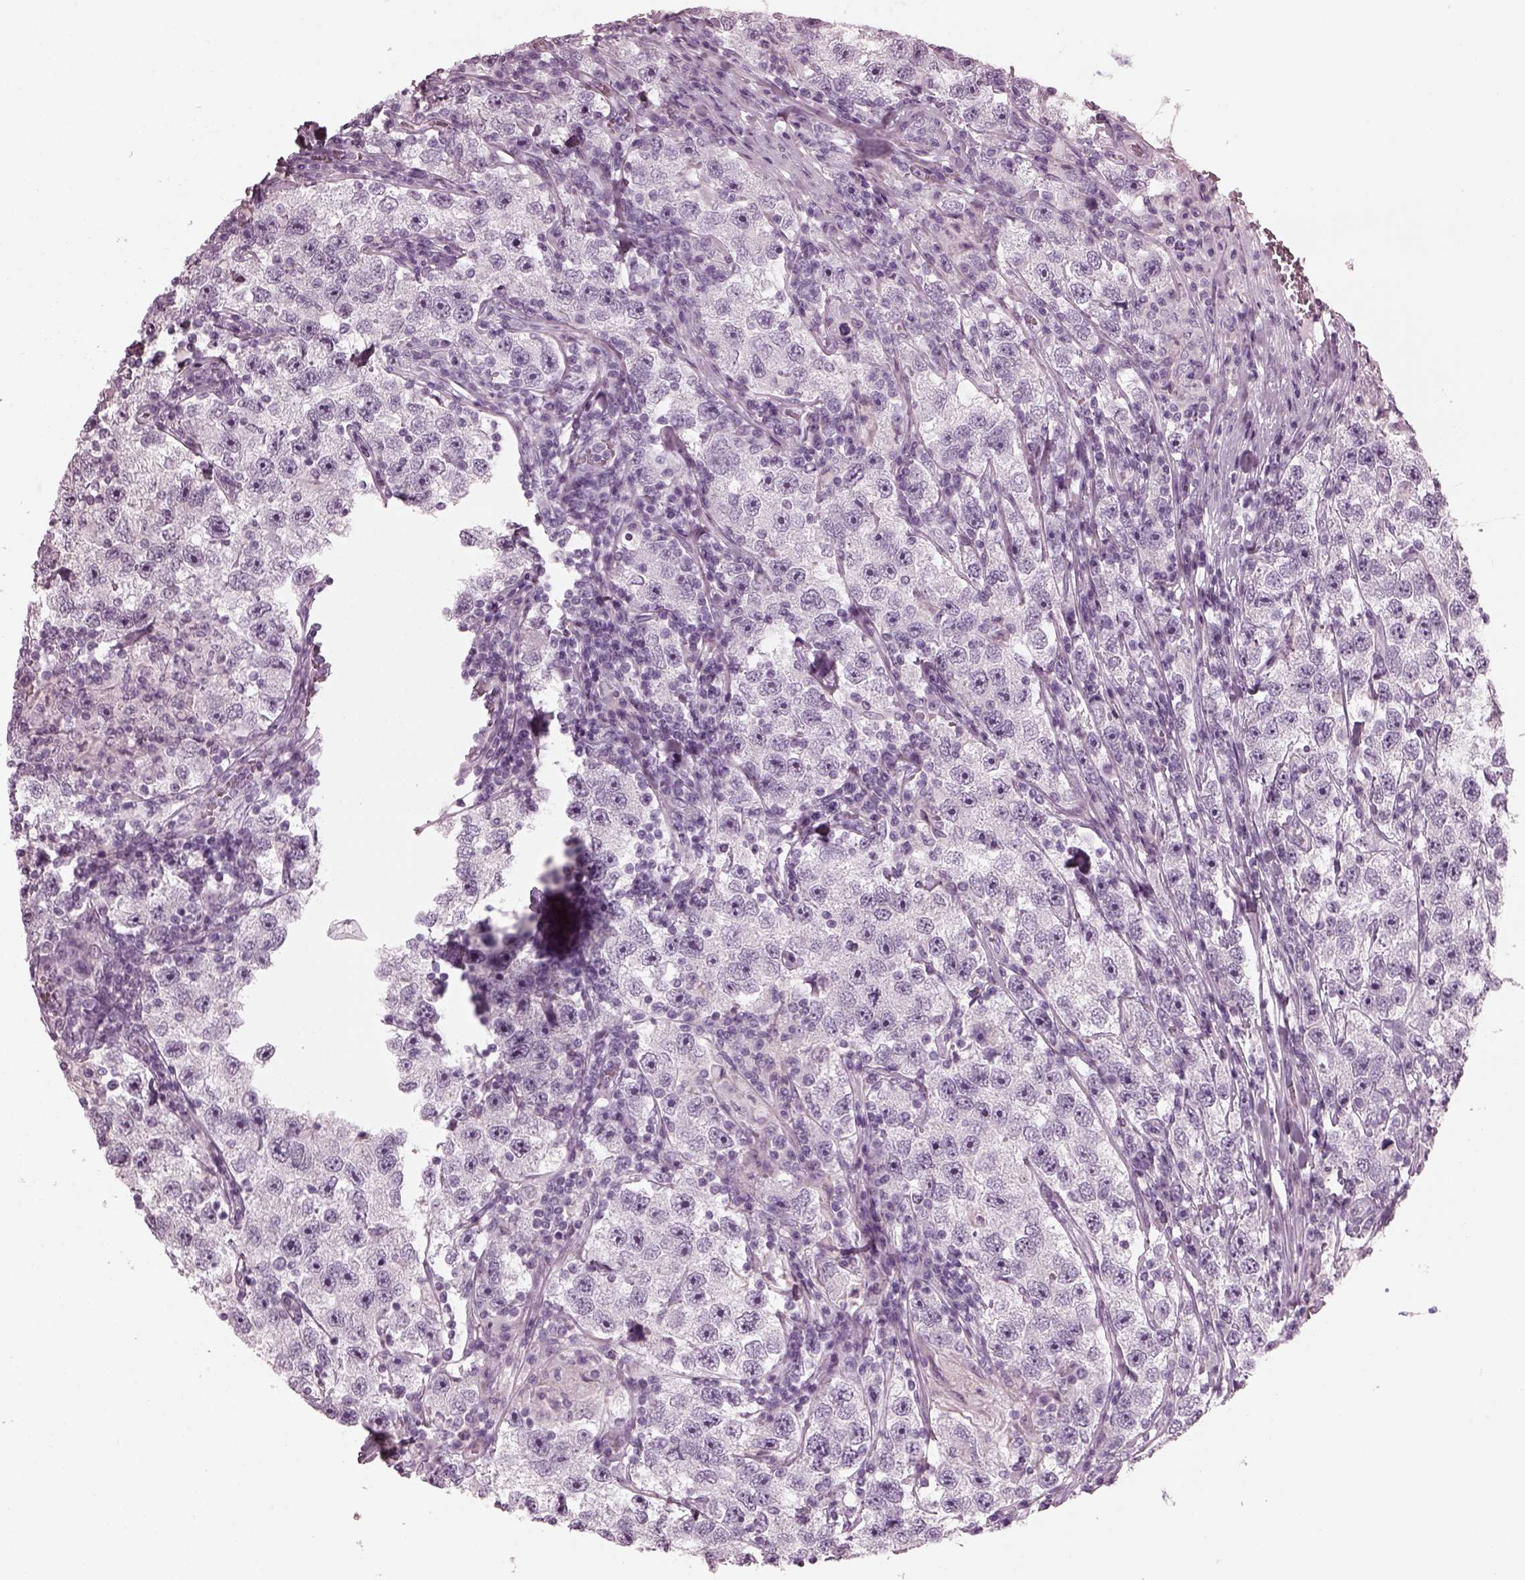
{"staining": {"intensity": "negative", "quantity": "none", "location": "none"}, "tissue": "testis cancer", "cell_type": "Tumor cells", "image_type": "cancer", "snomed": [{"axis": "morphology", "description": "Seminoma, NOS"}, {"axis": "topography", "description": "Testis"}], "caption": "The micrograph displays no staining of tumor cells in testis cancer.", "gene": "RCVRN", "patient": {"sex": "male", "age": 26}}